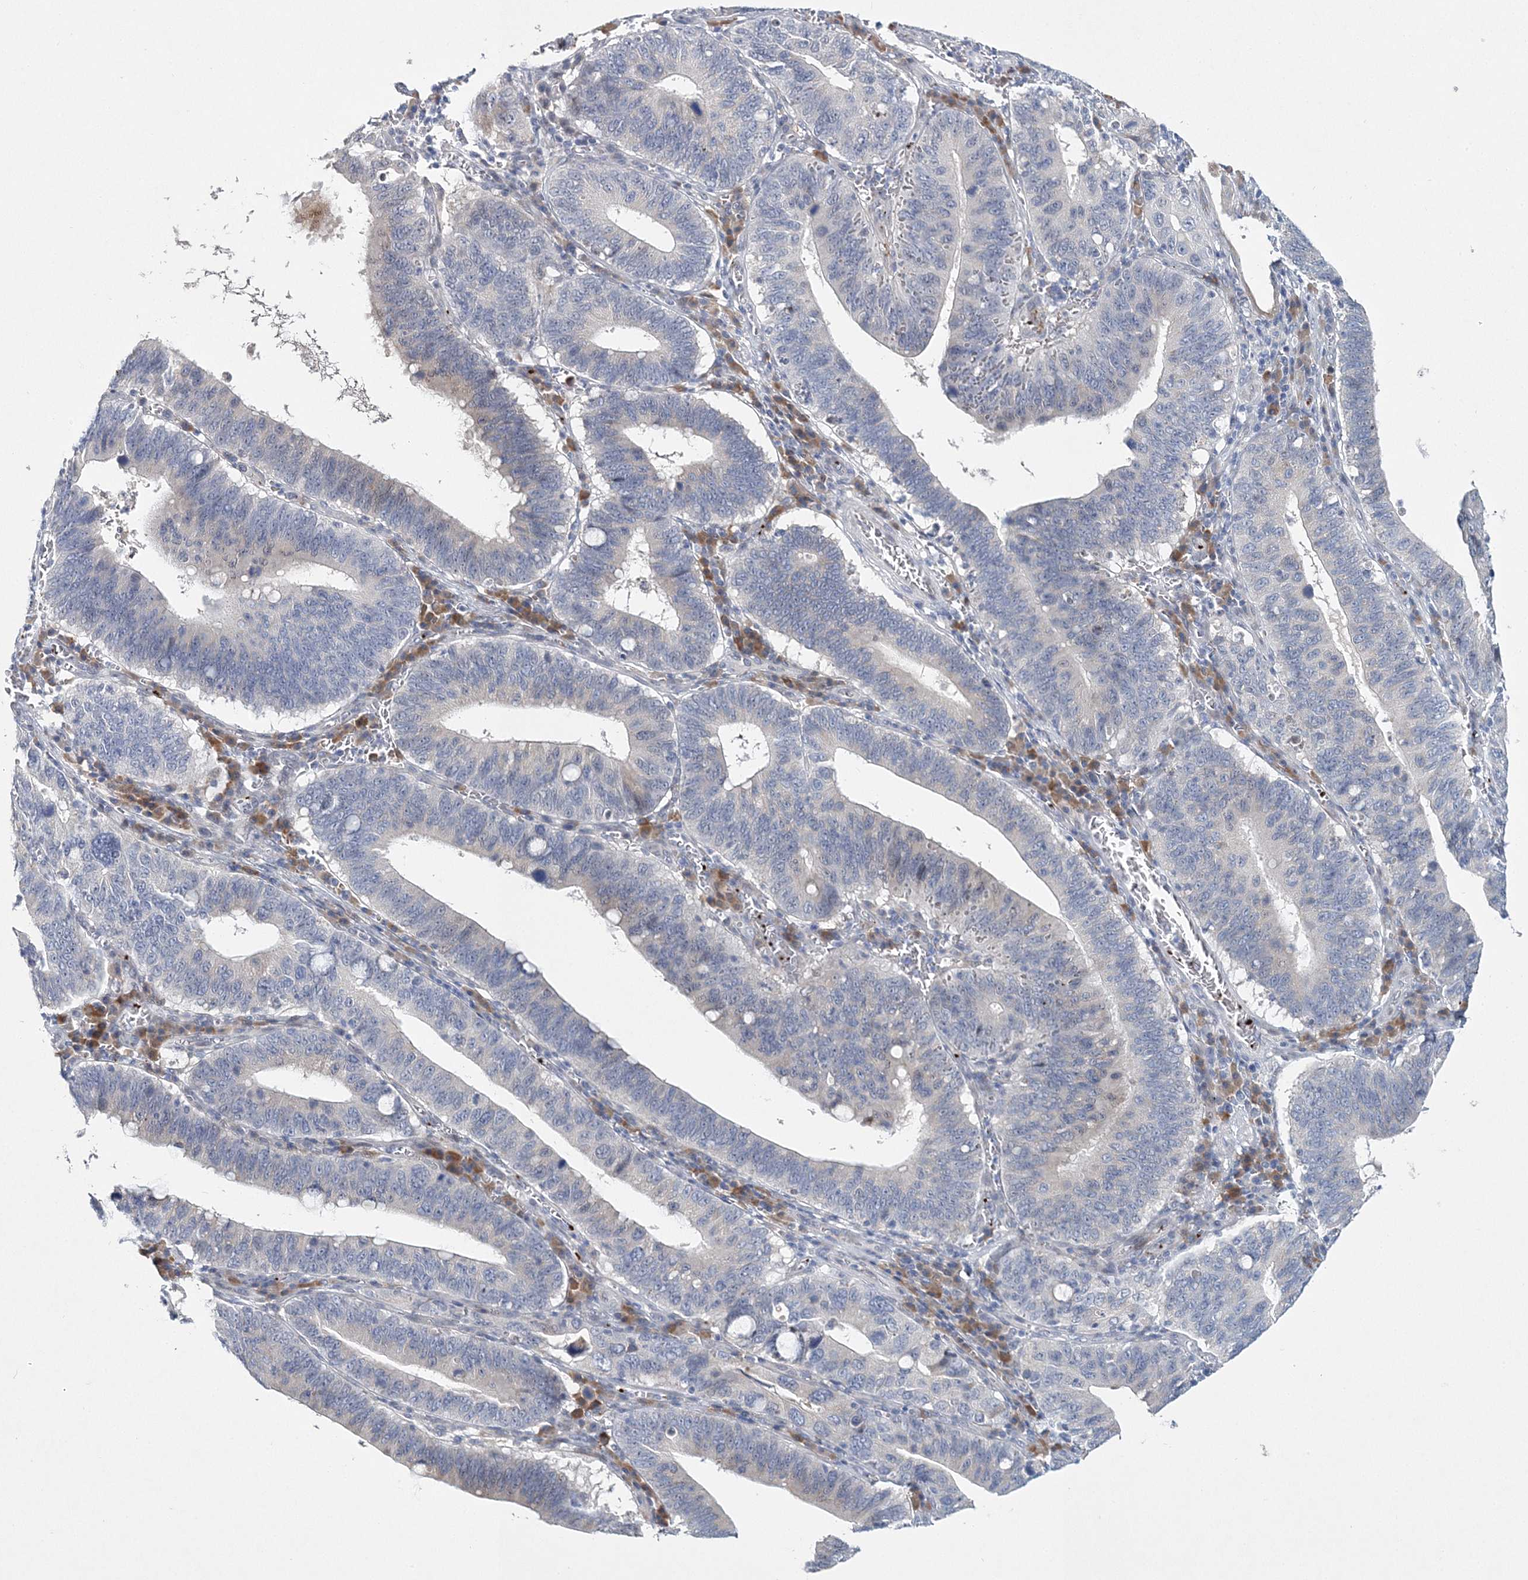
{"staining": {"intensity": "negative", "quantity": "none", "location": "none"}, "tissue": "stomach cancer", "cell_type": "Tumor cells", "image_type": "cancer", "snomed": [{"axis": "morphology", "description": "Adenocarcinoma, NOS"}, {"axis": "topography", "description": "Stomach"}, {"axis": "topography", "description": "Gastric cardia"}], "caption": "Immunohistochemical staining of human adenocarcinoma (stomach) displays no significant expression in tumor cells.", "gene": "MYOZ2", "patient": {"sex": "male", "age": 59}}